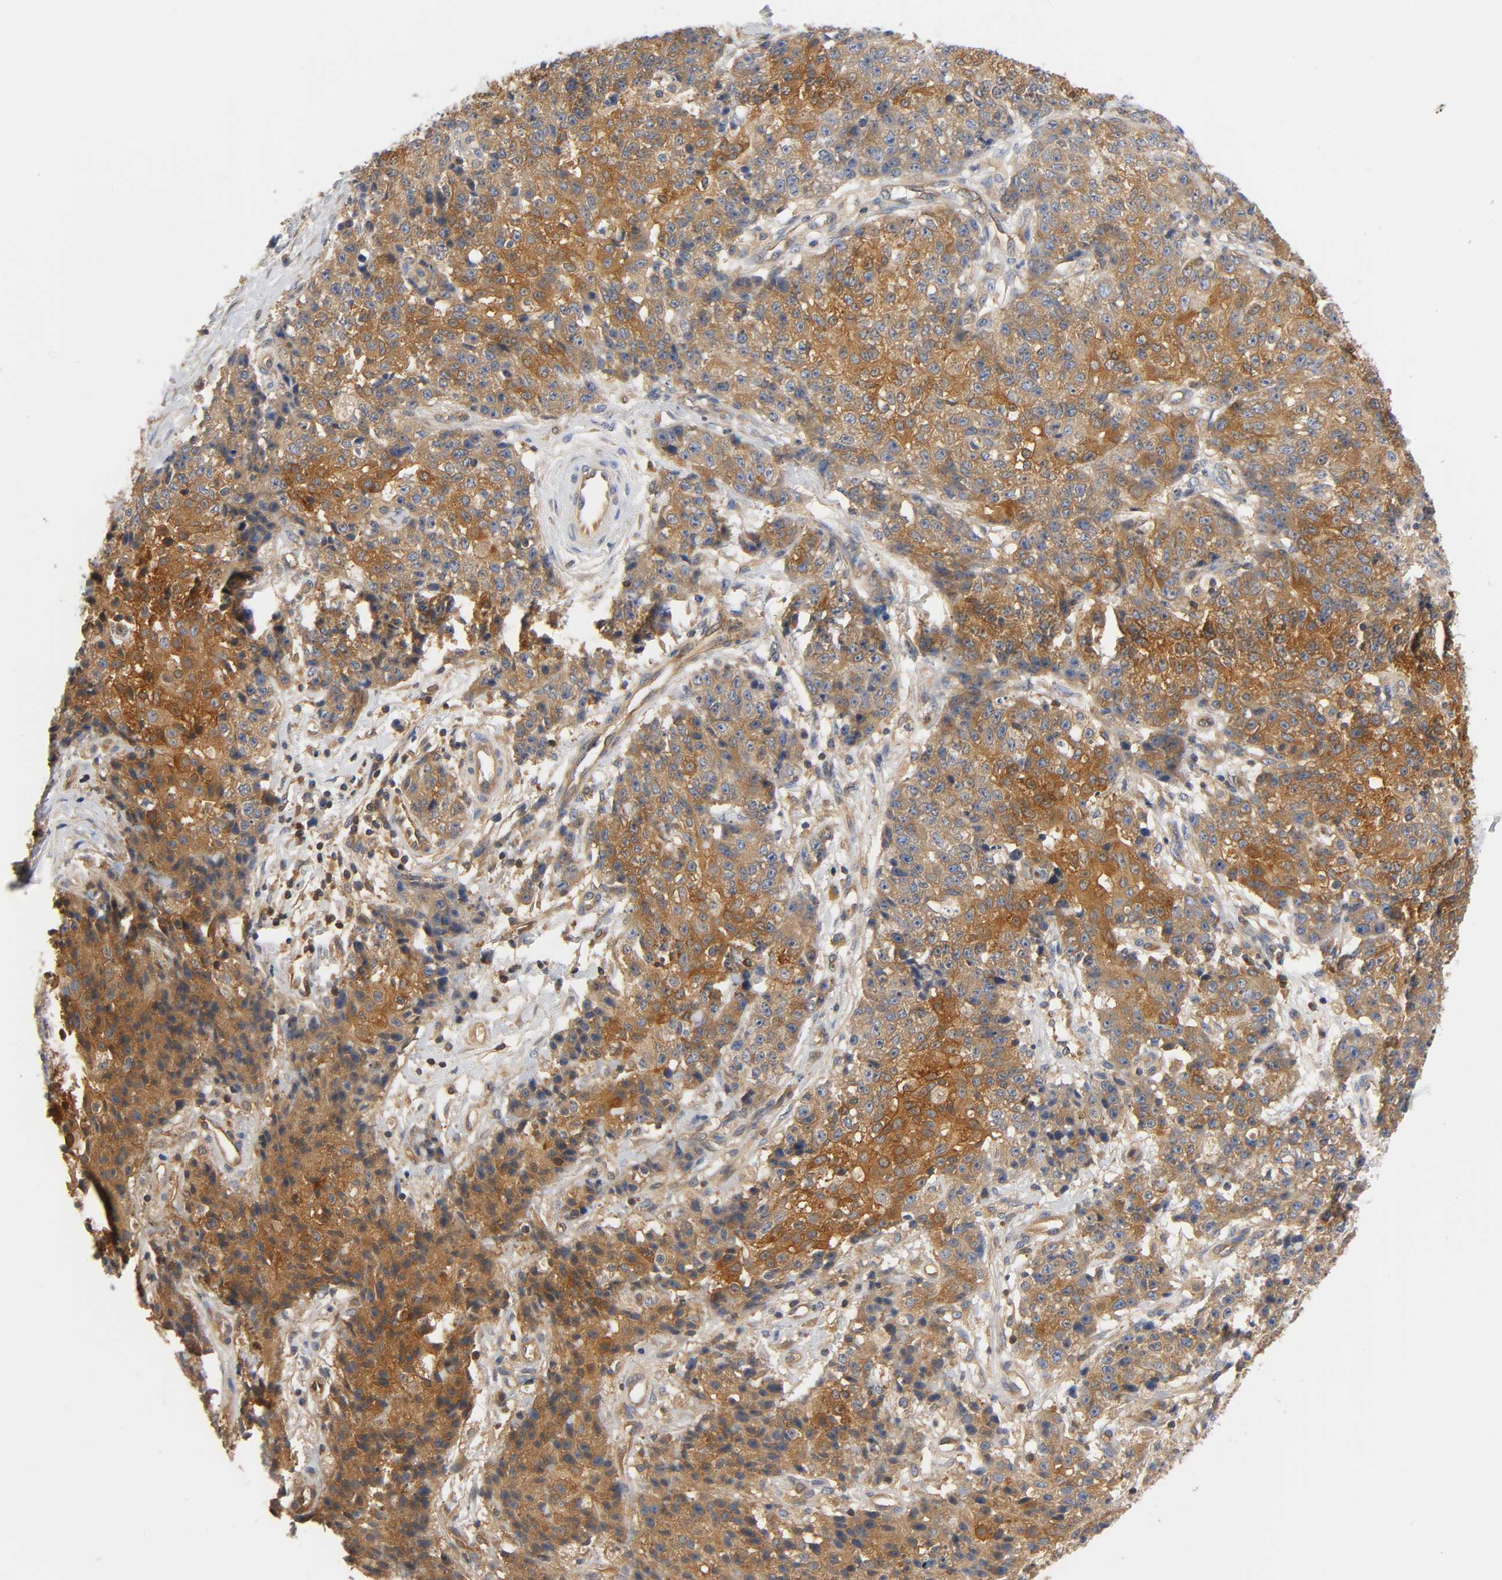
{"staining": {"intensity": "moderate", "quantity": ">75%", "location": "cytoplasmic/membranous"}, "tissue": "ovarian cancer", "cell_type": "Tumor cells", "image_type": "cancer", "snomed": [{"axis": "morphology", "description": "Carcinoma, endometroid"}, {"axis": "topography", "description": "Ovary"}], "caption": "IHC photomicrograph of neoplastic tissue: endometroid carcinoma (ovarian) stained using IHC demonstrates medium levels of moderate protein expression localized specifically in the cytoplasmic/membranous of tumor cells, appearing as a cytoplasmic/membranous brown color.", "gene": "PRKAB1", "patient": {"sex": "female", "age": 42}}